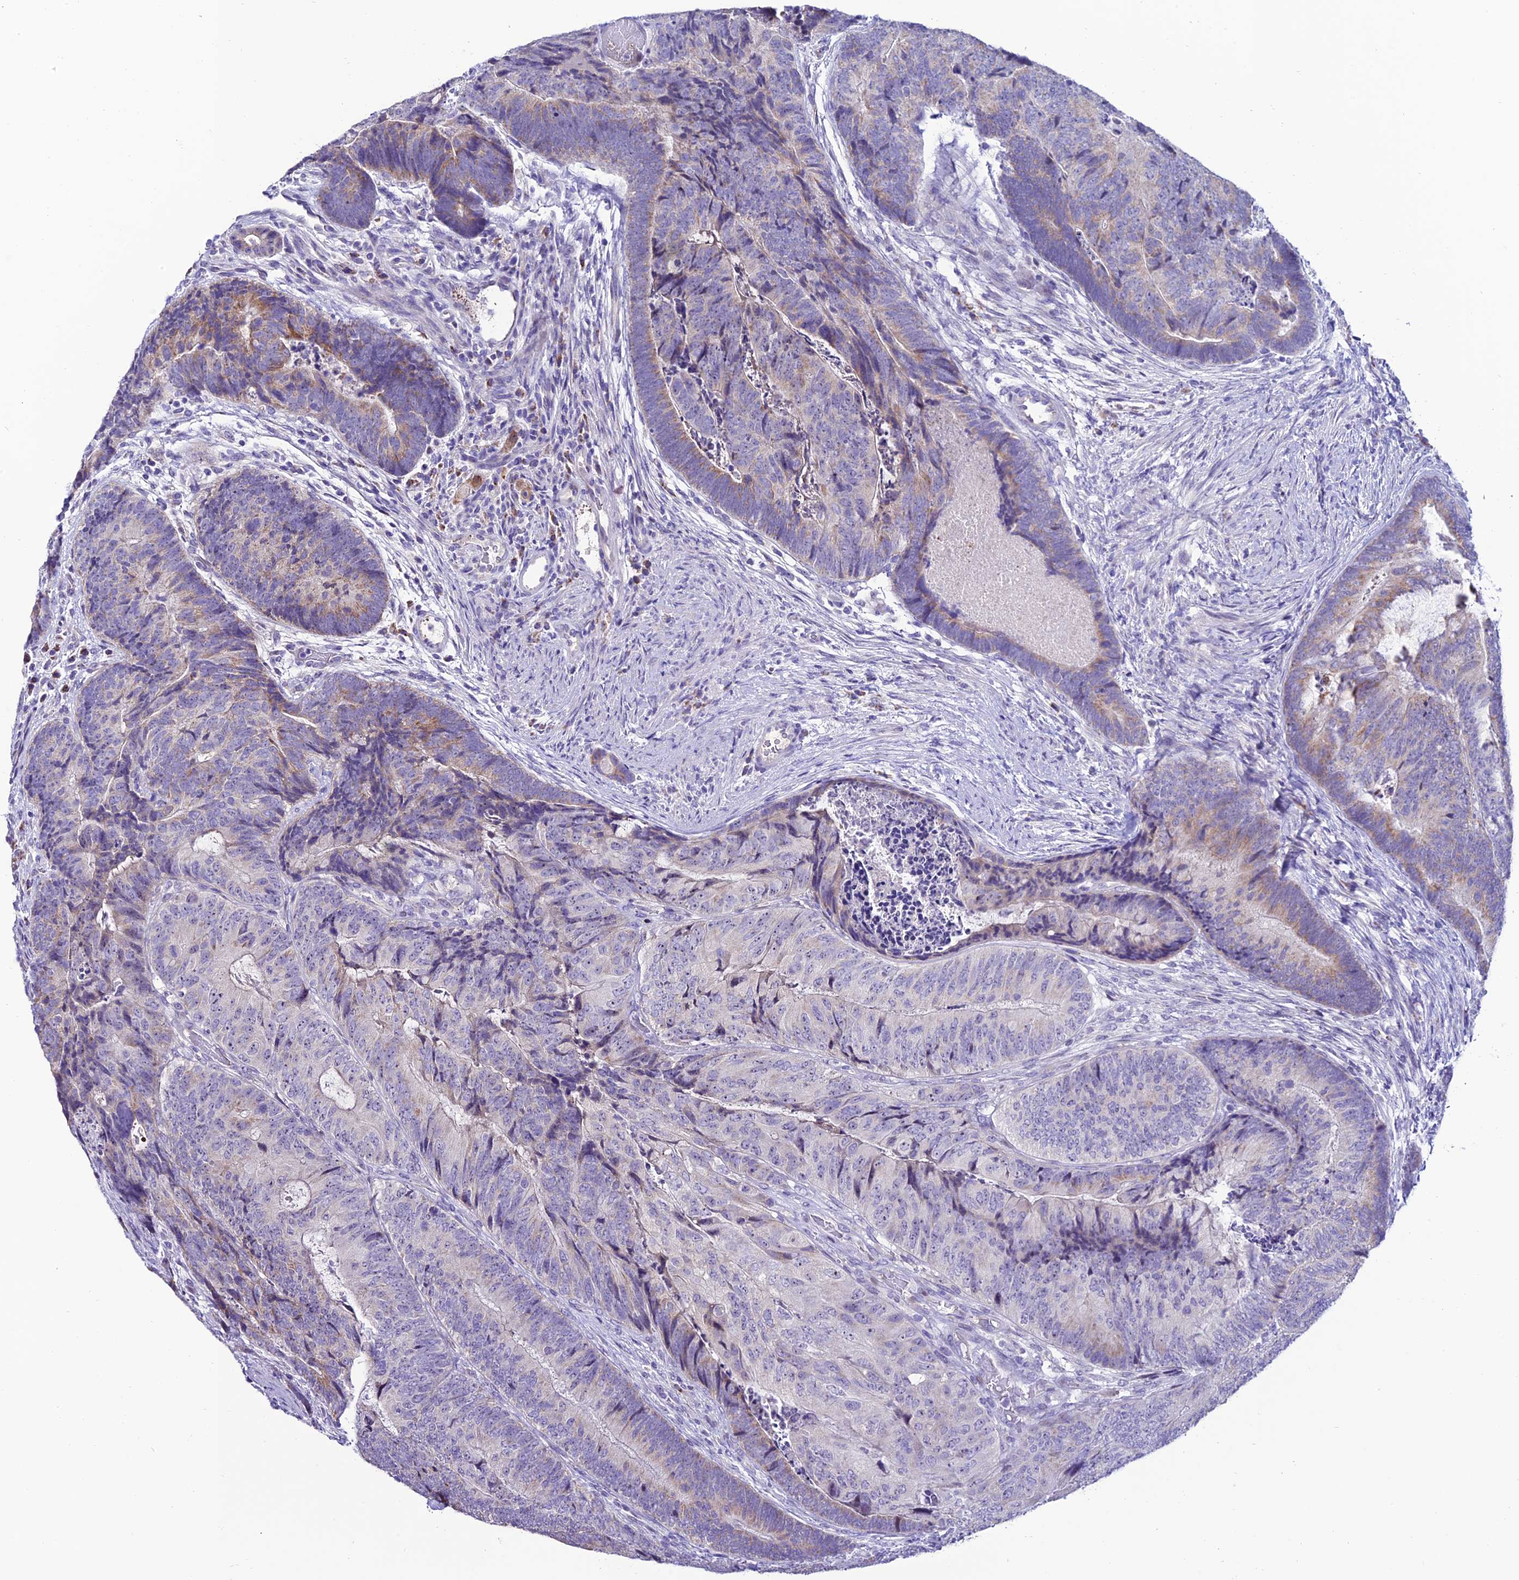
{"staining": {"intensity": "moderate", "quantity": "<25%", "location": "cytoplasmic/membranous"}, "tissue": "colorectal cancer", "cell_type": "Tumor cells", "image_type": "cancer", "snomed": [{"axis": "morphology", "description": "Adenocarcinoma, NOS"}, {"axis": "topography", "description": "Colon"}], "caption": "Human colorectal cancer stained for a protein (brown) demonstrates moderate cytoplasmic/membranous positive positivity in about <25% of tumor cells.", "gene": "SLC10A1", "patient": {"sex": "female", "age": 67}}